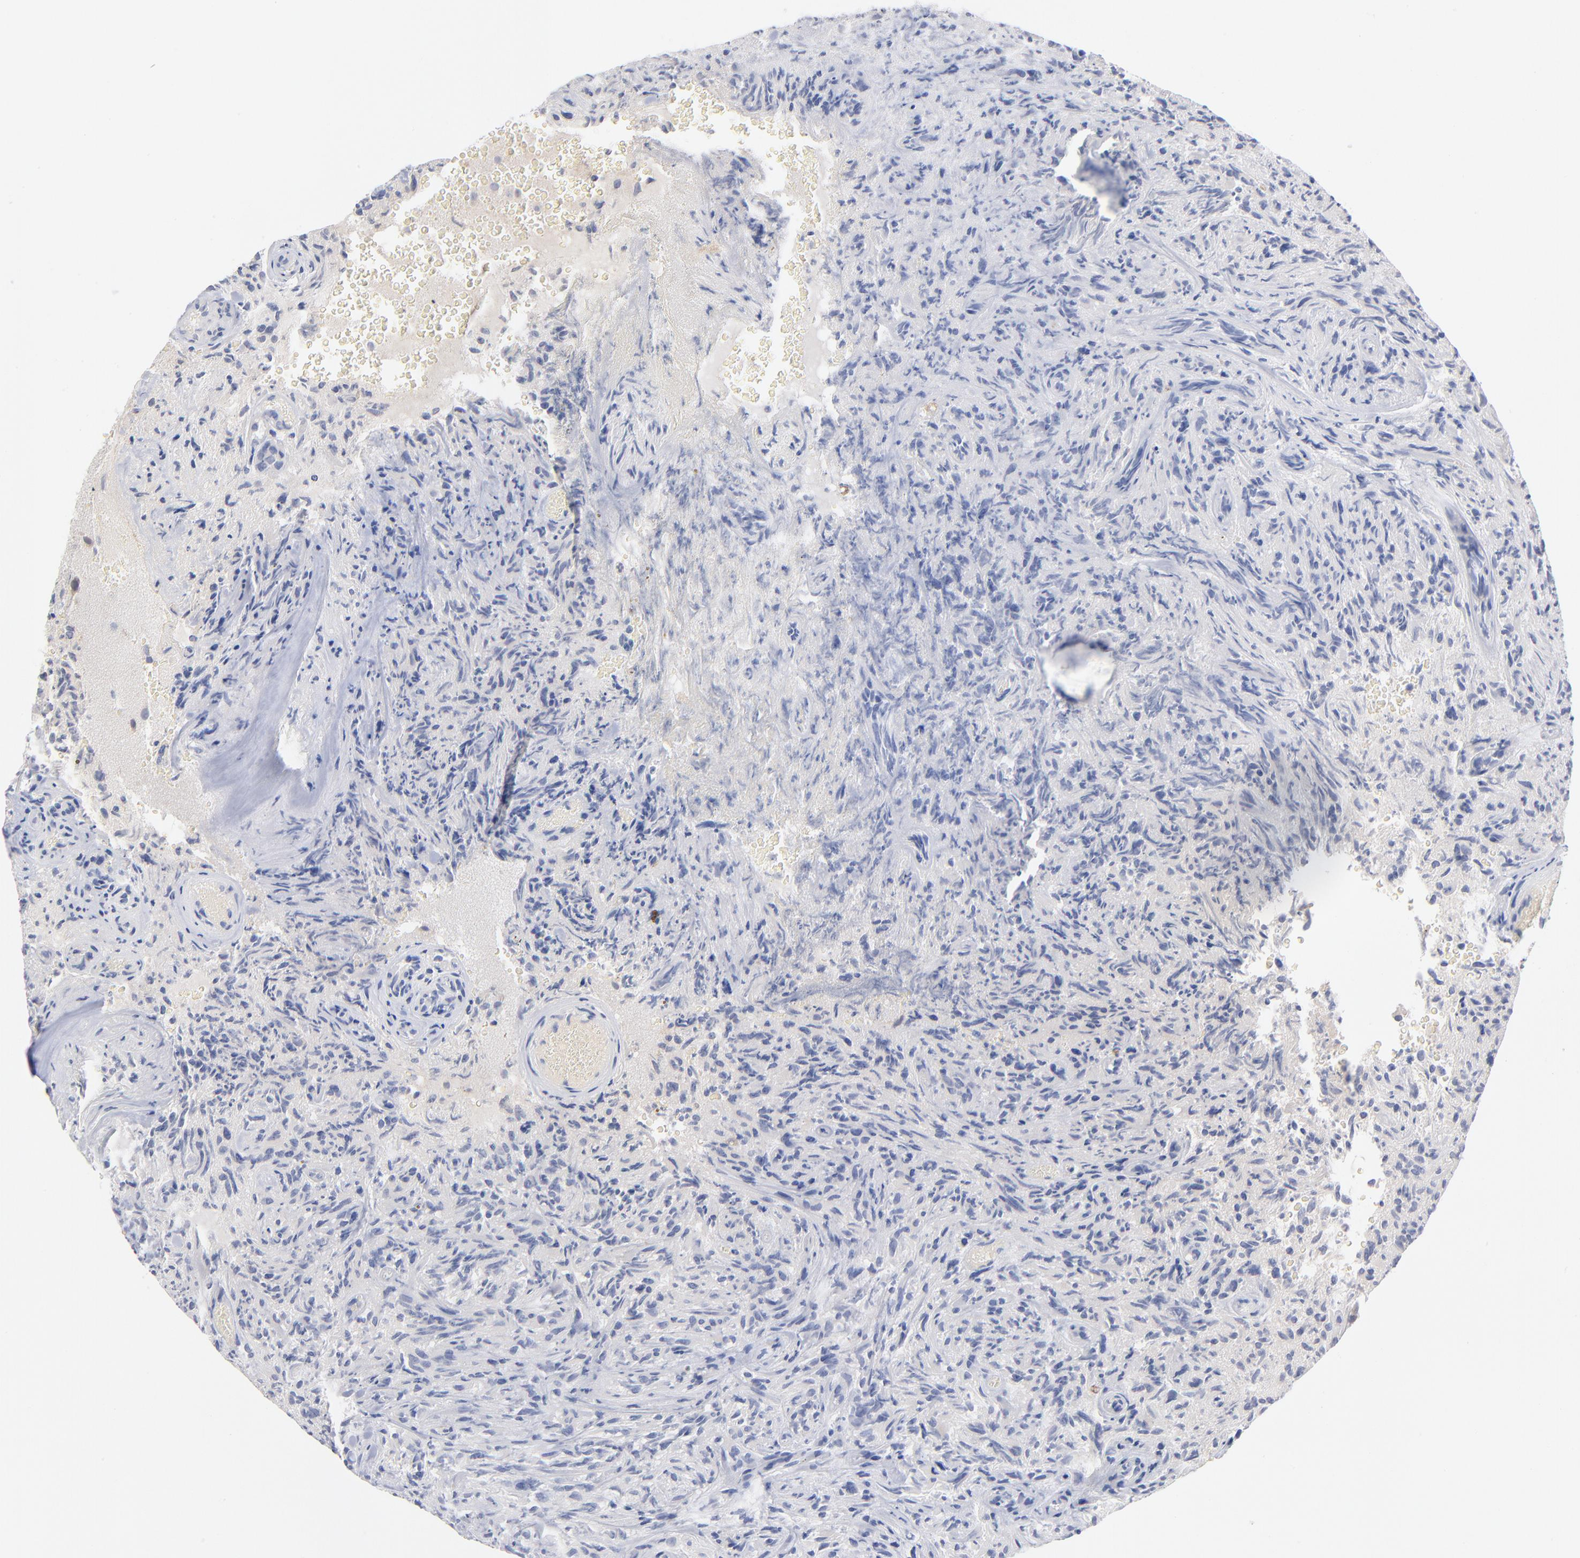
{"staining": {"intensity": "negative", "quantity": "none", "location": "none"}, "tissue": "glioma", "cell_type": "Tumor cells", "image_type": "cancer", "snomed": [{"axis": "morphology", "description": "Normal tissue, NOS"}, {"axis": "morphology", "description": "Glioma, malignant, High grade"}, {"axis": "topography", "description": "Cerebral cortex"}], "caption": "An image of human glioma is negative for staining in tumor cells.", "gene": "F12", "patient": {"sex": "male", "age": 75}}